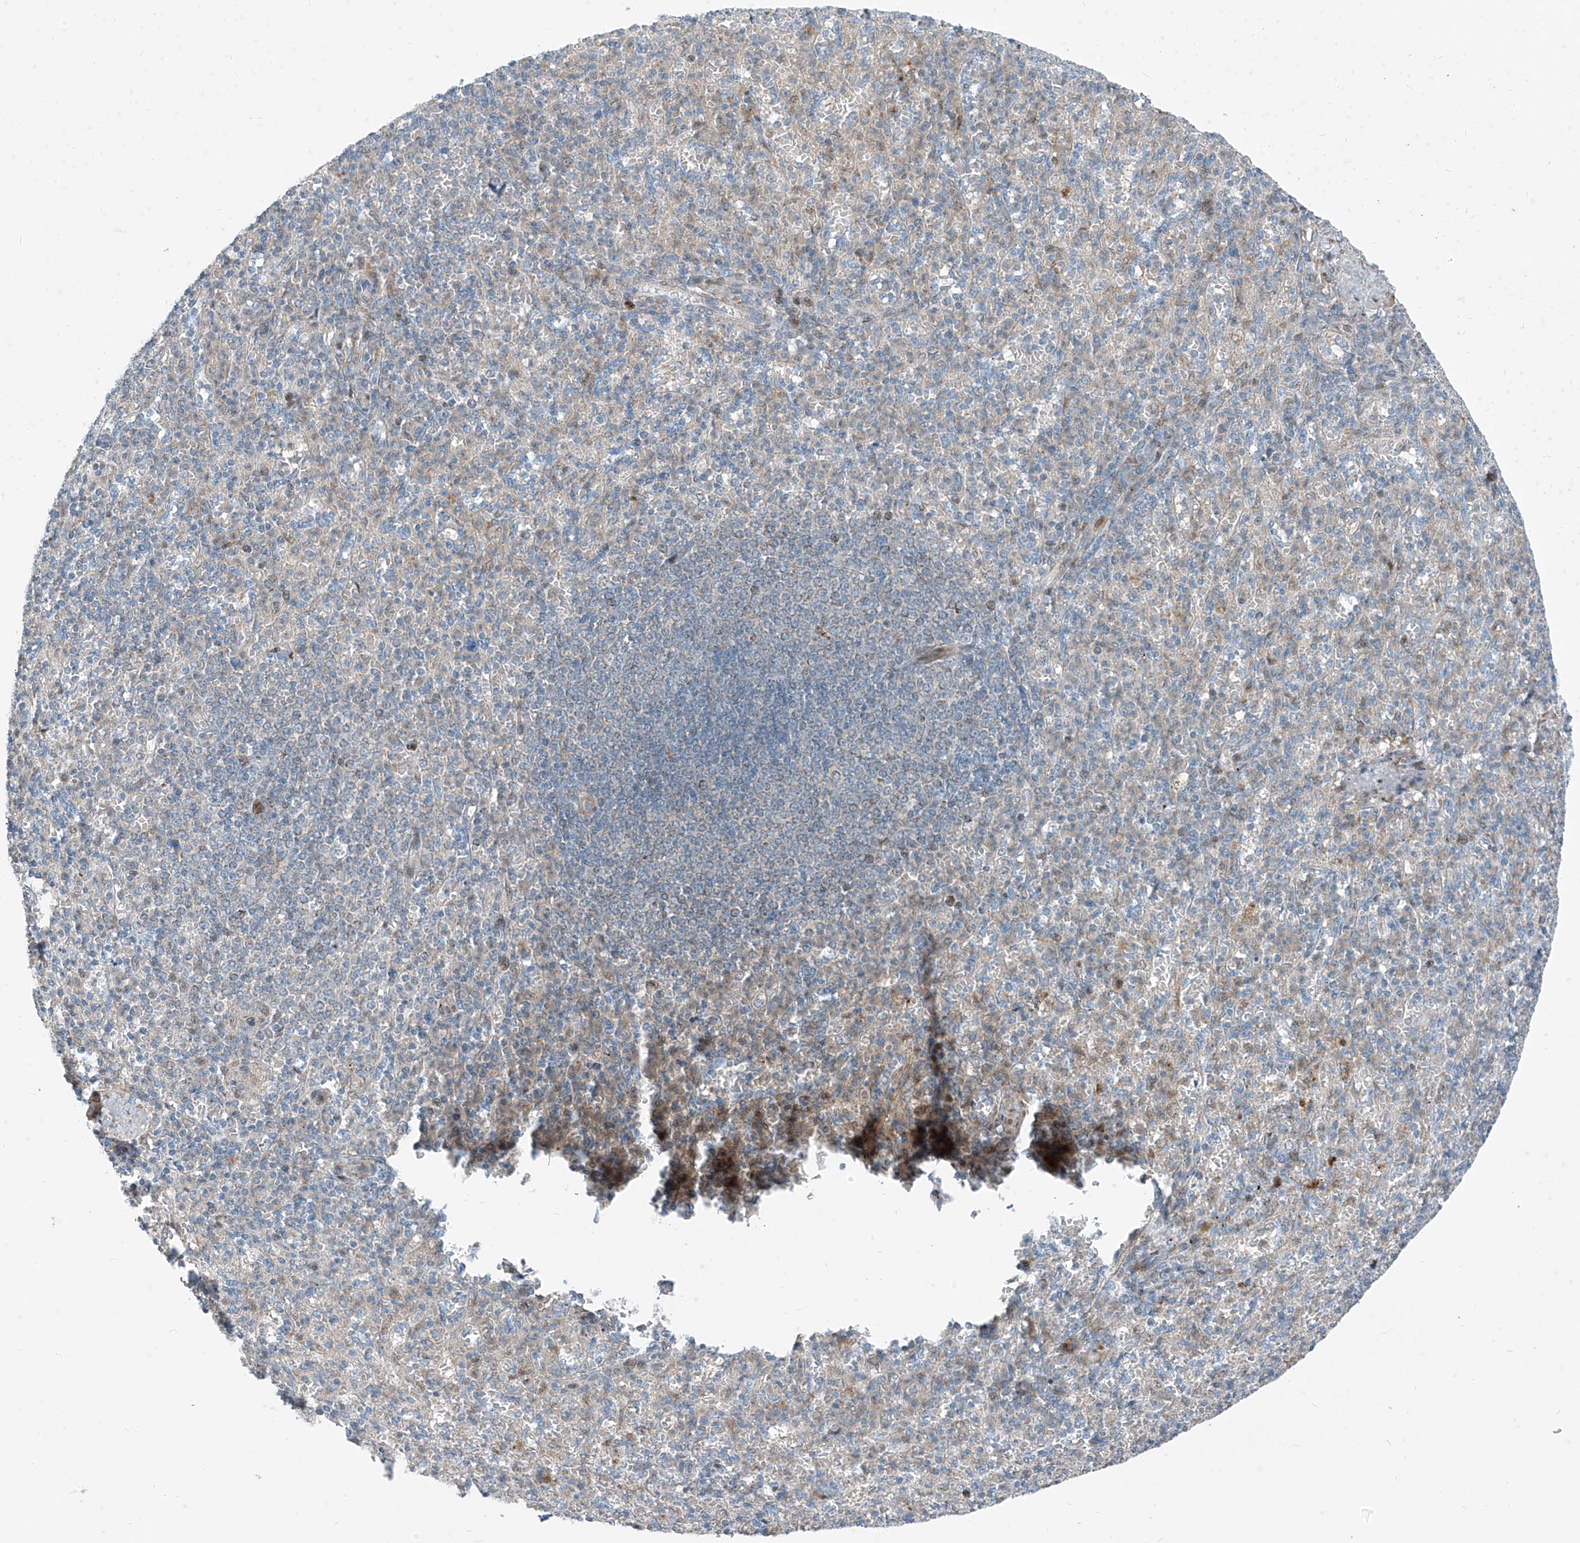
{"staining": {"intensity": "weak", "quantity": "<25%", "location": "cytoplasmic/membranous"}, "tissue": "spleen", "cell_type": "Cells in red pulp", "image_type": "normal", "snomed": [{"axis": "morphology", "description": "Normal tissue, NOS"}, {"axis": "topography", "description": "Spleen"}], "caption": "Benign spleen was stained to show a protein in brown. There is no significant expression in cells in red pulp.", "gene": "PPCS", "patient": {"sex": "female", "age": 74}}